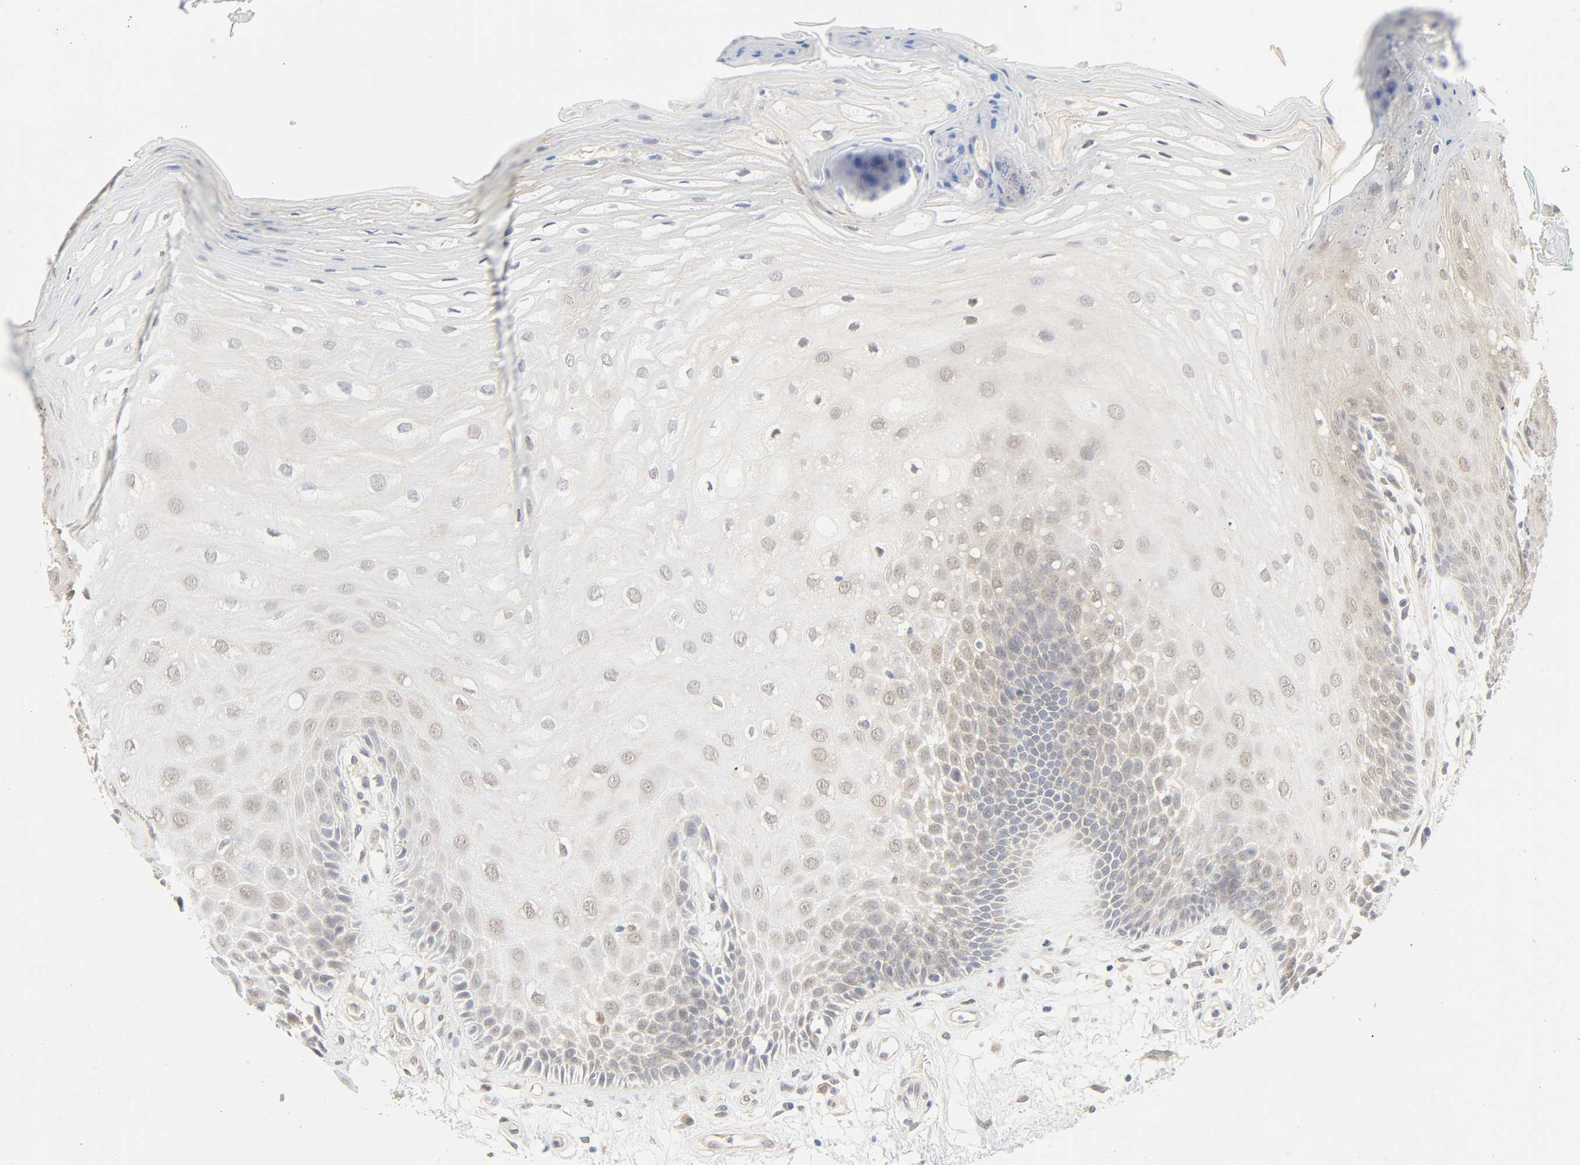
{"staining": {"intensity": "weak", "quantity": "<25%", "location": "cytoplasmic/membranous"}, "tissue": "oral mucosa", "cell_type": "Squamous epithelial cells", "image_type": "normal", "snomed": [{"axis": "morphology", "description": "Normal tissue, NOS"}, {"axis": "morphology", "description": "Squamous cell carcinoma, NOS"}, {"axis": "topography", "description": "Skeletal muscle"}, {"axis": "topography", "description": "Oral tissue"}, {"axis": "topography", "description": "Head-Neck"}], "caption": "Histopathology image shows no significant protein staining in squamous epithelial cells of unremarkable oral mucosa.", "gene": "ACSS2", "patient": {"sex": "female", "age": 84}}